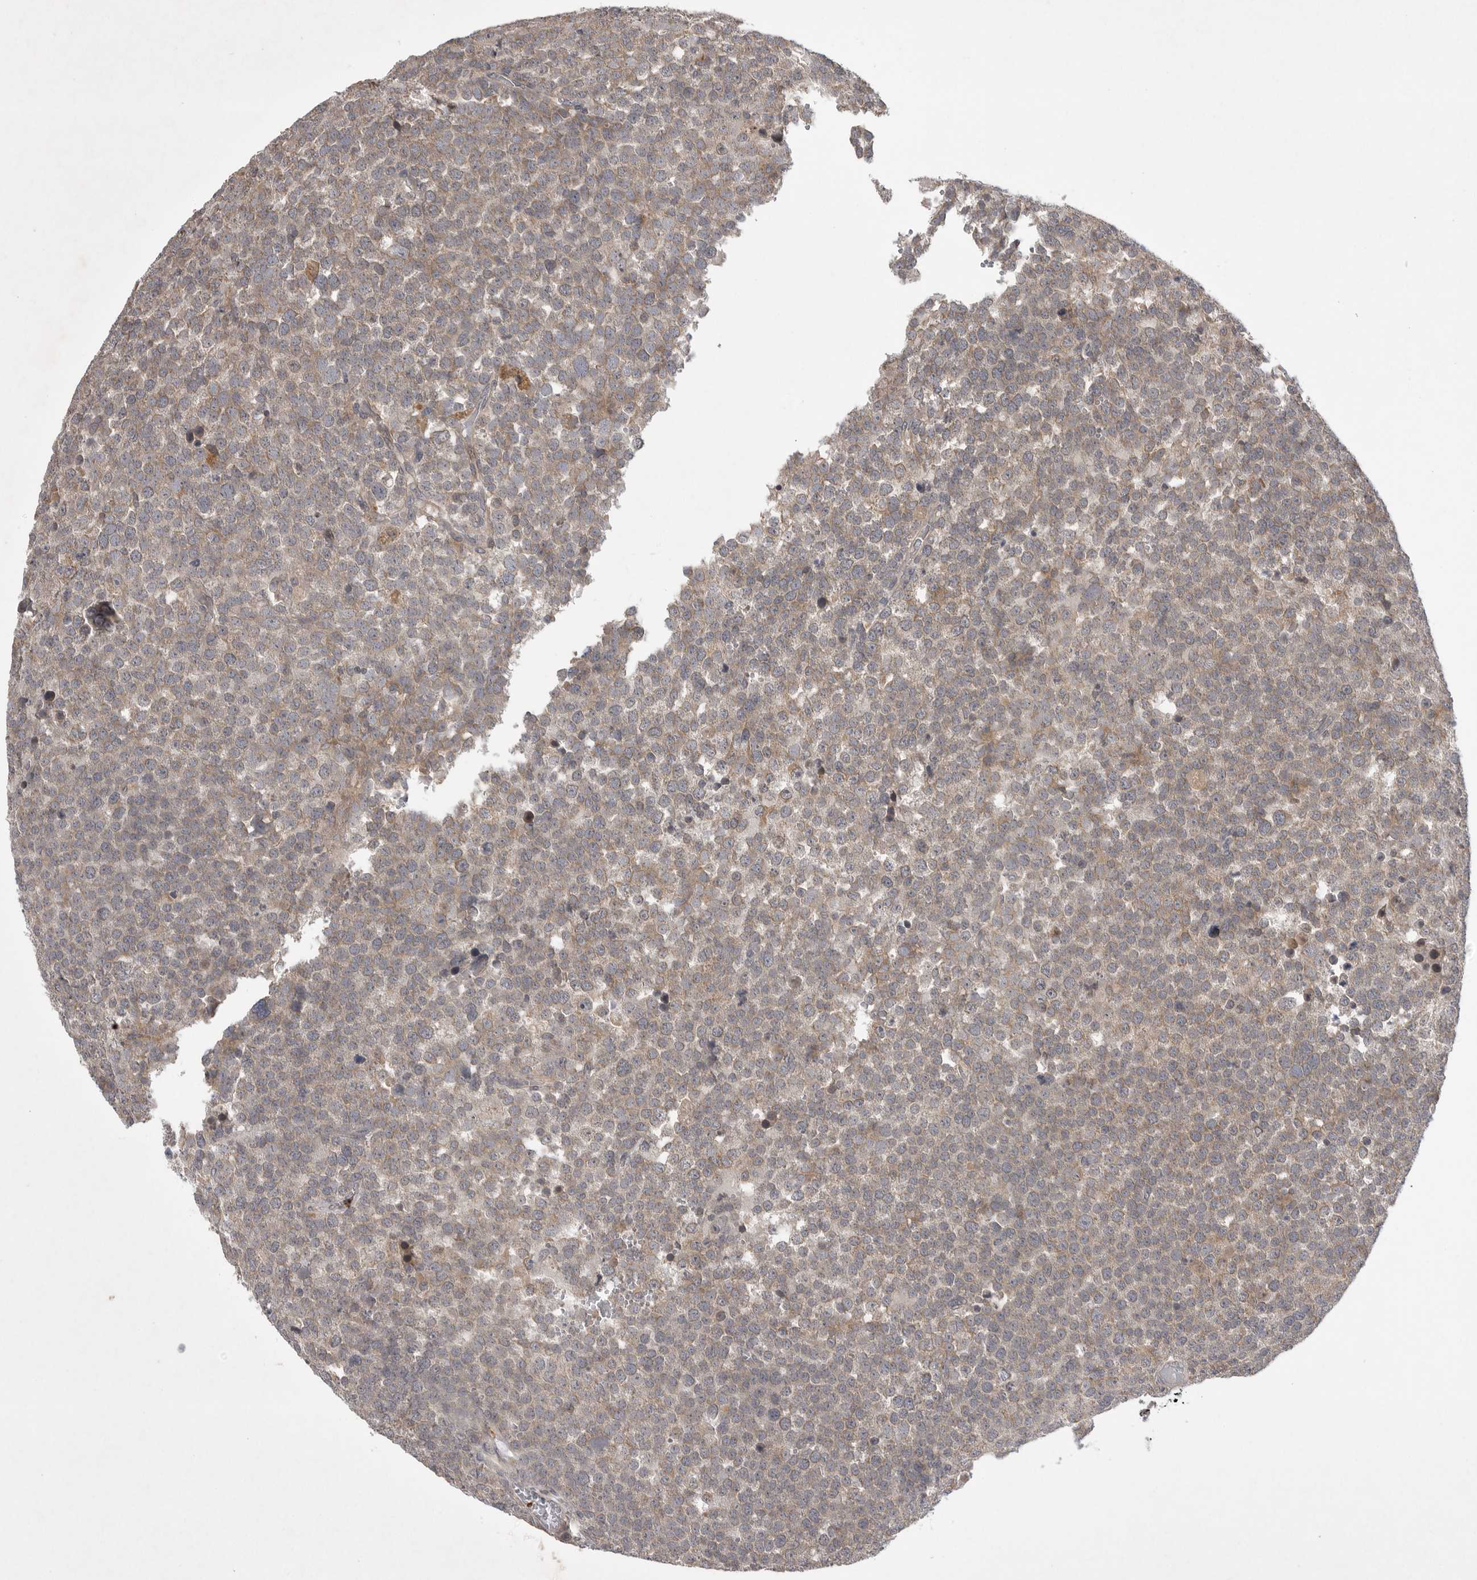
{"staining": {"intensity": "weak", "quantity": "25%-75%", "location": "cytoplasmic/membranous"}, "tissue": "testis cancer", "cell_type": "Tumor cells", "image_type": "cancer", "snomed": [{"axis": "morphology", "description": "Seminoma, NOS"}, {"axis": "topography", "description": "Testis"}], "caption": "Testis seminoma was stained to show a protein in brown. There is low levels of weak cytoplasmic/membranous expression in about 25%-75% of tumor cells.", "gene": "UBE3D", "patient": {"sex": "male", "age": 71}}